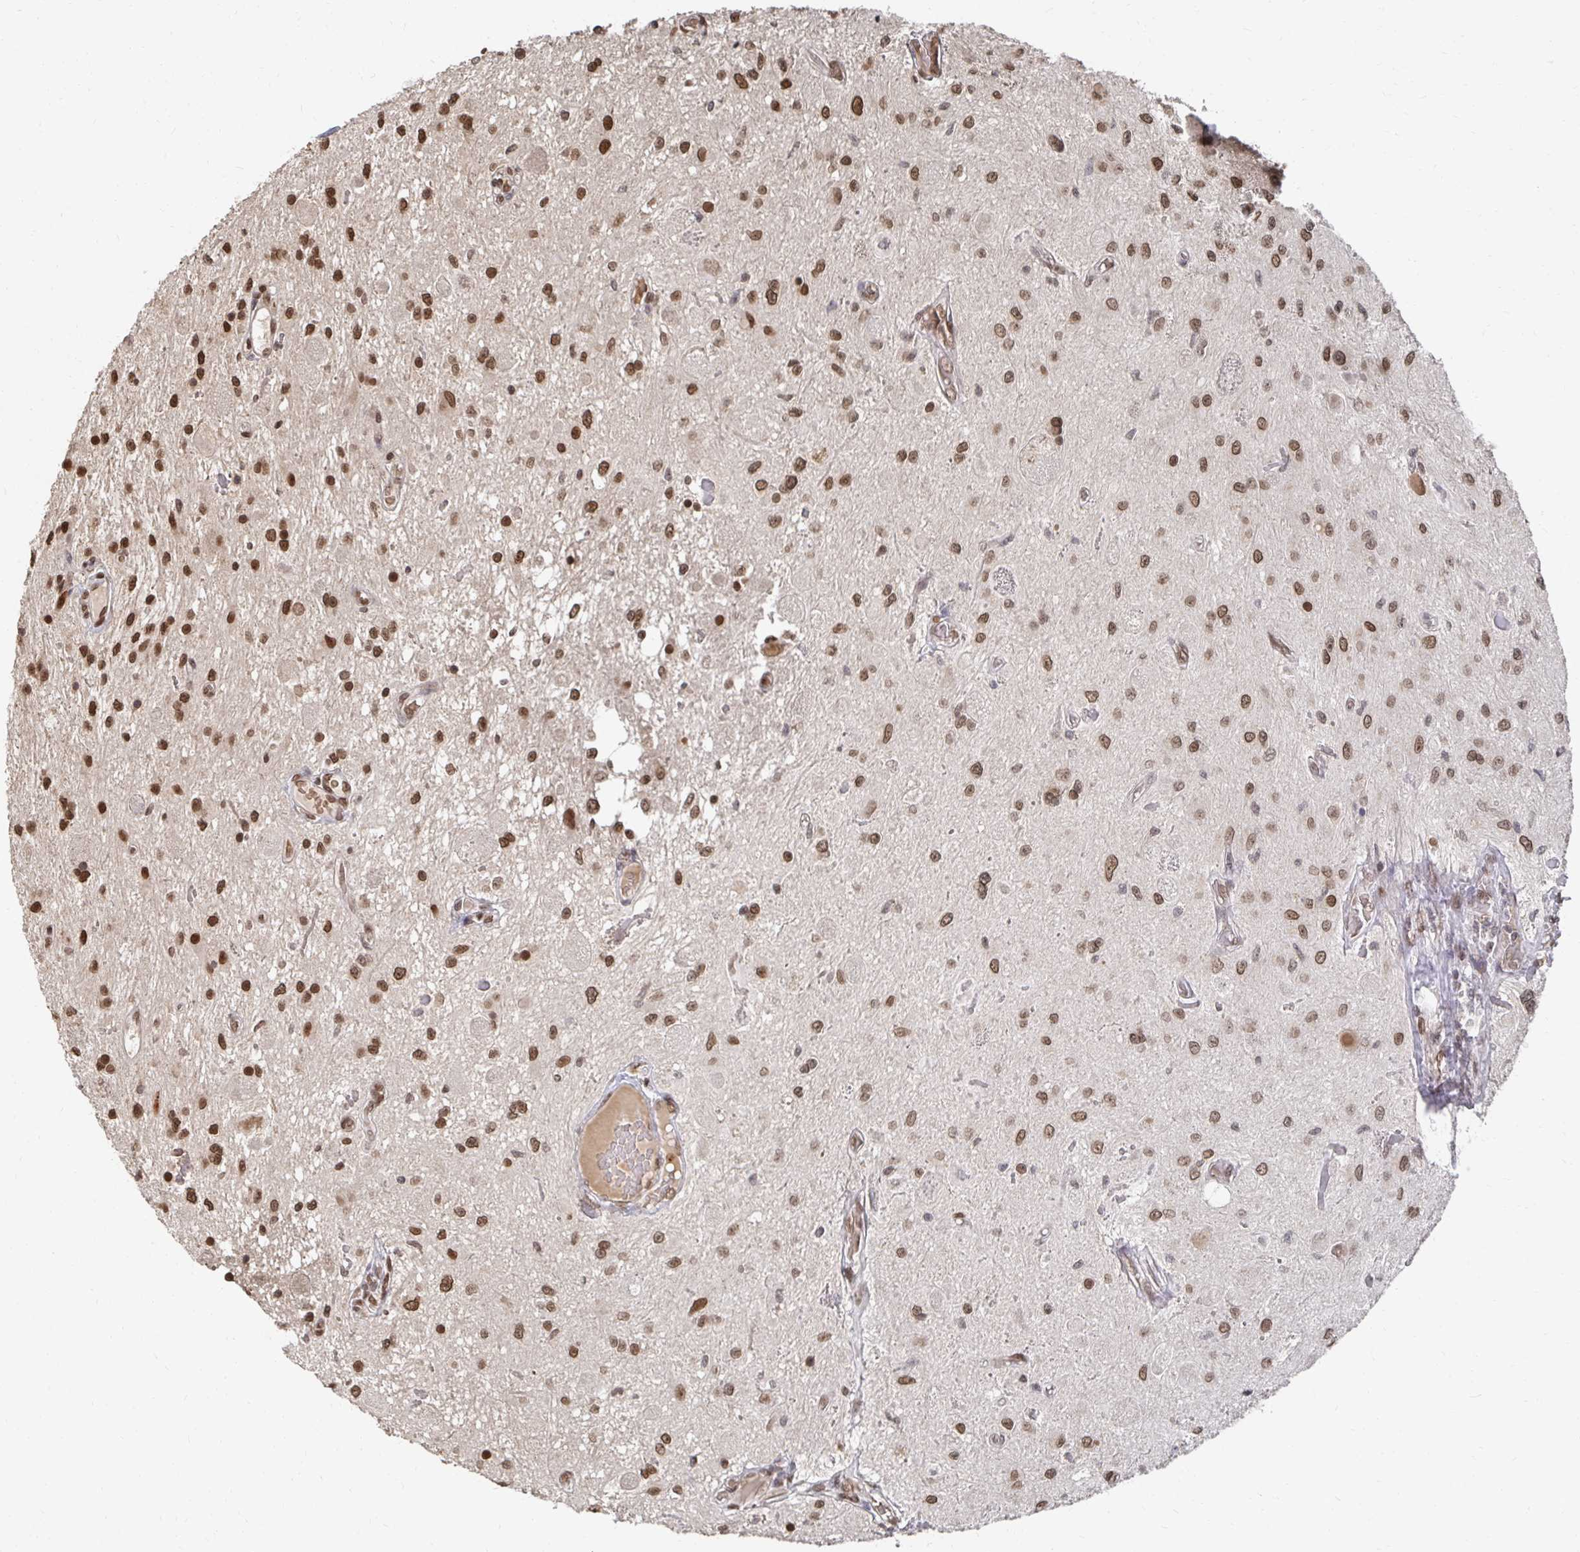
{"staining": {"intensity": "strong", "quantity": ">75%", "location": "nuclear"}, "tissue": "glioma", "cell_type": "Tumor cells", "image_type": "cancer", "snomed": [{"axis": "morphology", "description": "Glioma, malignant, Low grade"}, {"axis": "topography", "description": "Cerebellum"}], "caption": "Strong nuclear protein staining is appreciated in approximately >75% of tumor cells in glioma.", "gene": "GTF3C6", "patient": {"sex": "female", "age": 14}}